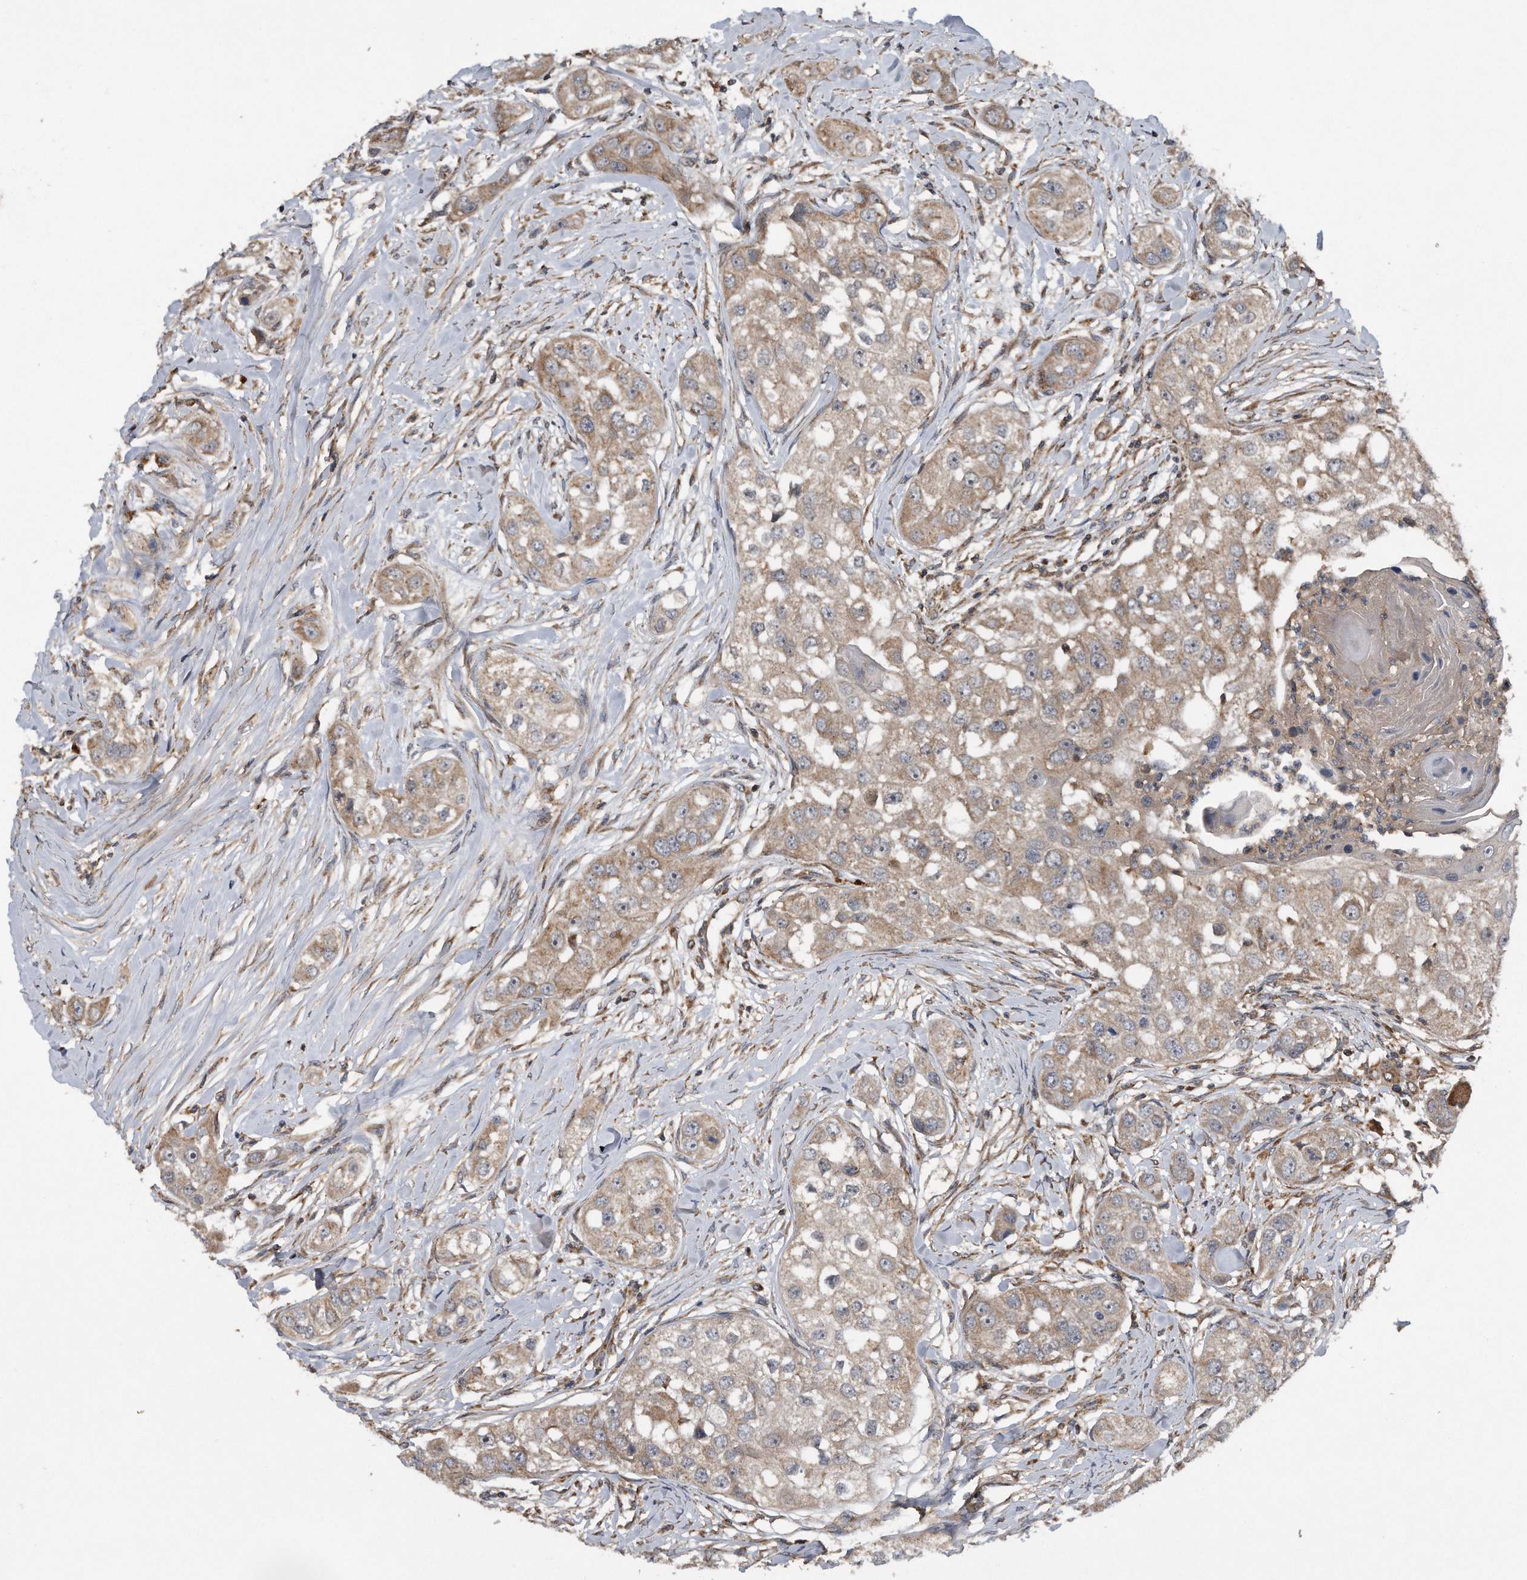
{"staining": {"intensity": "weak", "quantity": ">75%", "location": "cytoplasmic/membranous"}, "tissue": "head and neck cancer", "cell_type": "Tumor cells", "image_type": "cancer", "snomed": [{"axis": "morphology", "description": "Normal tissue, NOS"}, {"axis": "morphology", "description": "Squamous cell carcinoma, NOS"}, {"axis": "topography", "description": "Skeletal muscle"}, {"axis": "topography", "description": "Head-Neck"}], "caption": "High-power microscopy captured an immunohistochemistry (IHC) photomicrograph of head and neck squamous cell carcinoma, revealing weak cytoplasmic/membranous positivity in approximately >75% of tumor cells.", "gene": "ALPK2", "patient": {"sex": "male", "age": 51}}